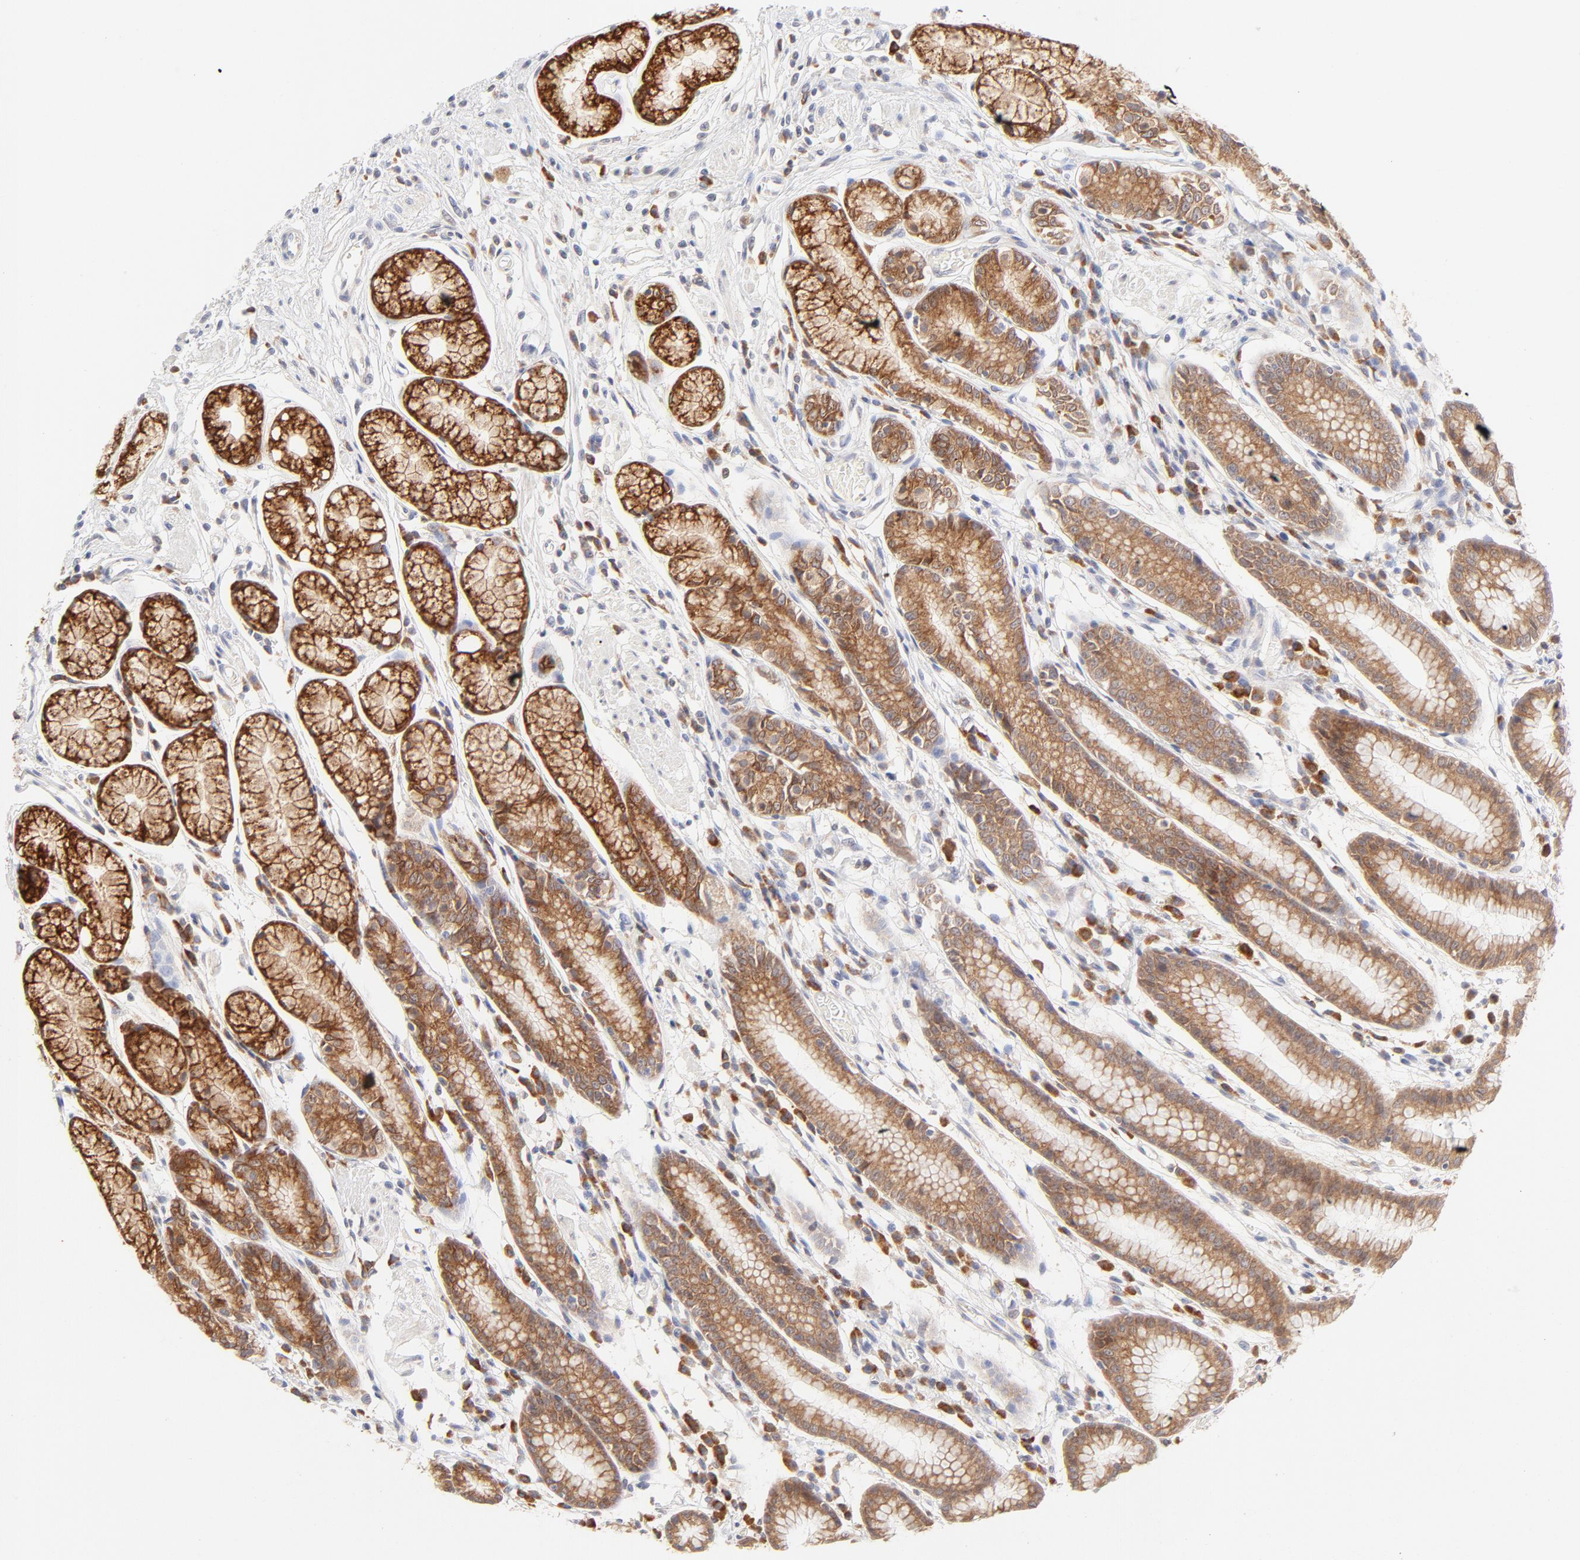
{"staining": {"intensity": "strong", "quantity": ">75%", "location": "cytoplasmic/membranous"}, "tissue": "stomach", "cell_type": "Glandular cells", "image_type": "normal", "snomed": [{"axis": "morphology", "description": "Normal tissue, NOS"}, {"axis": "morphology", "description": "Inflammation, NOS"}, {"axis": "topography", "description": "Stomach, lower"}], "caption": "Immunohistochemical staining of unremarkable stomach shows strong cytoplasmic/membranous protein staining in about >75% of glandular cells. Immunohistochemistry (ihc) stains the protein of interest in brown and the nuclei are stained blue.", "gene": "RPS6KA1", "patient": {"sex": "male", "age": 59}}